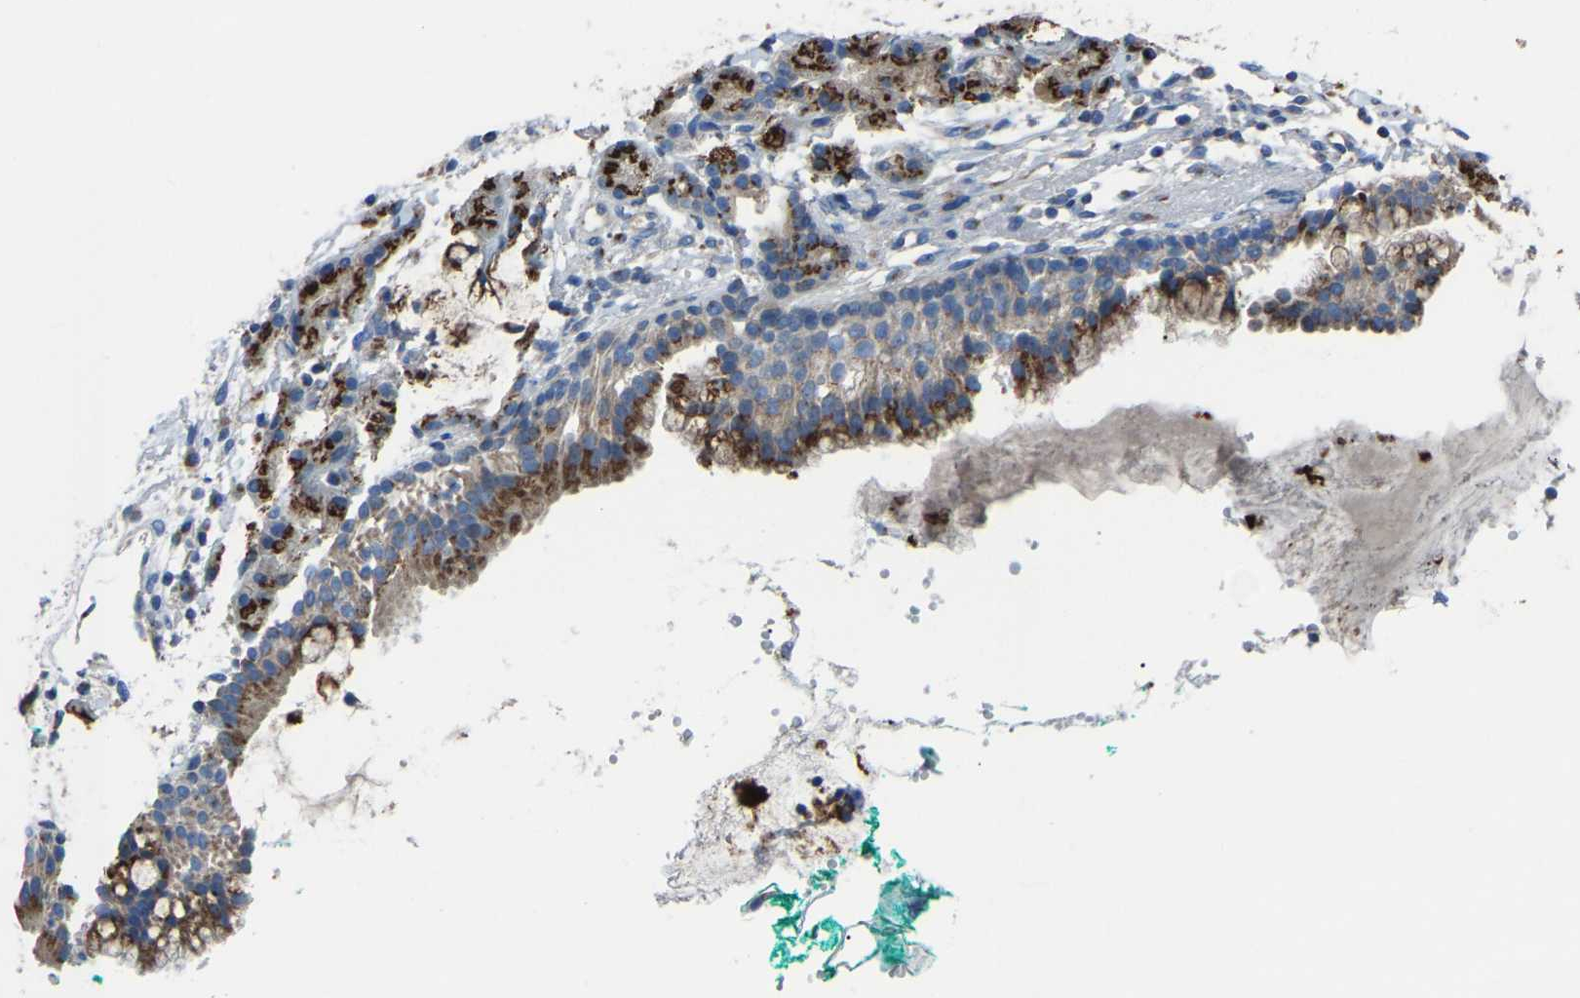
{"staining": {"intensity": "strong", "quantity": "25%-75%", "location": "cytoplasmic/membranous"}, "tissue": "nasopharynx", "cell_type": "Respiratory epithelial cells", "image_type": "normal", "snomed": [{"axis": "morphology", "description": "Normal tissue, NOS"}, {"axis": "morphology", "description": "Basal cell carcinoma"}, {"axis": "topography", "description": "Cartilage tissue"}, {"axis": "topography", "description": "Nasopharynx"}, {"axis": "topography", "description": "Oral tissue"}], "caption": "Unremarkable nasopharynx displays strong cytoplasmic/membranous expression in about 25%-75% of respiratory epithelial cells The protein of interest is shown in brown color, while the nuclei are stained blue..", "gene": "CANT1", "patient": {"sex": "female", "age": 77}}